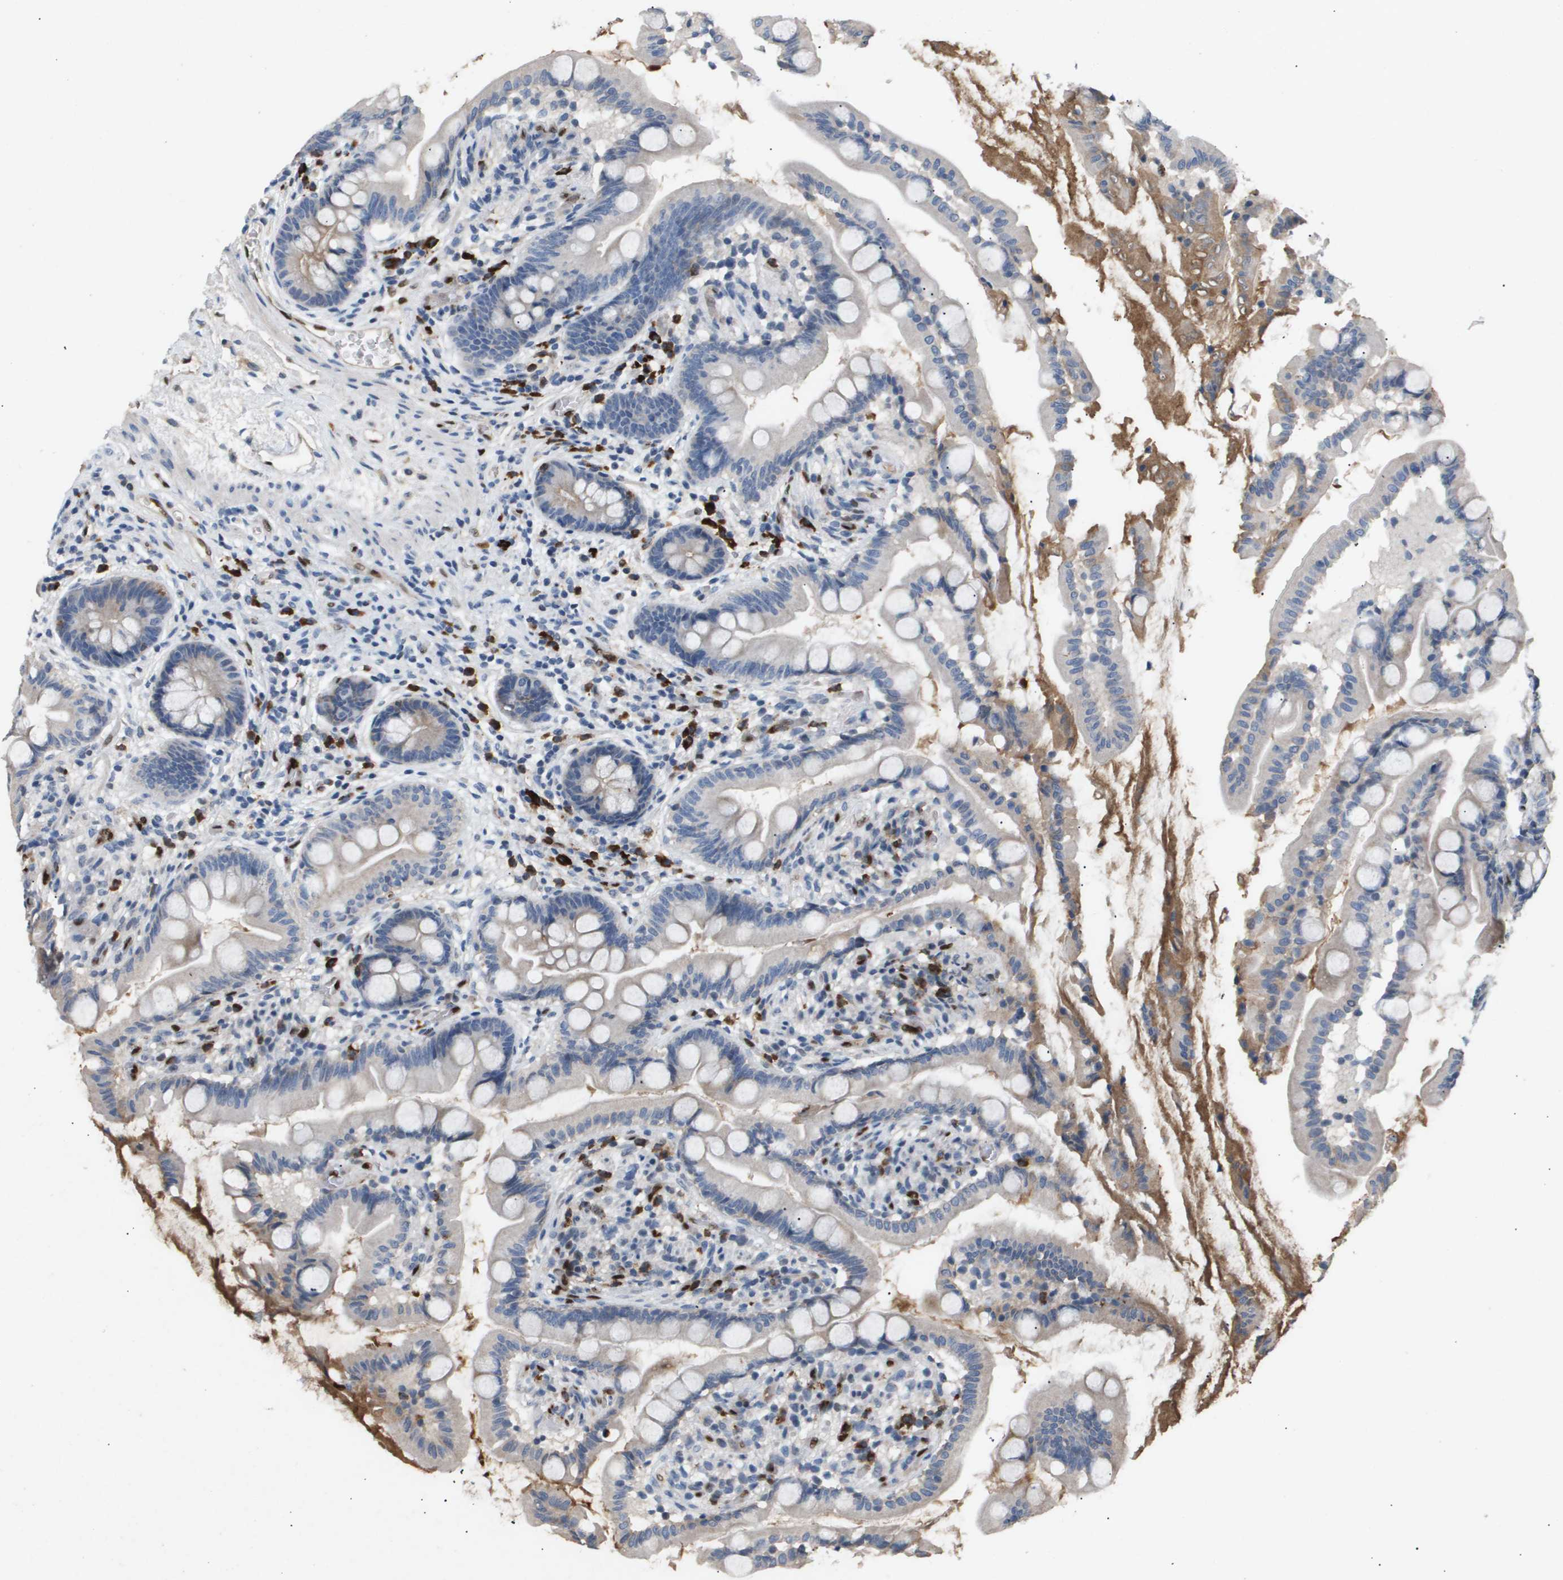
{"staining": {"intensity": "weak", "quantity": ">75%", "location": "cytoplasmic/membranous"}, "tissue": "small intestine", "cell_type": "Glandular cells", "image_type": "normal", "snomed": [{"axis": "morphology", "description": "Normal tissue, NOS"}, {"axis": "topography", "description": "Small intestine"}], "caption": "Normal small intestine demonstrates weak cytoplasmic/membranous expression in about >75% of glandular cells (DAB (3,3'-diaminobenzidine) = brown stain, brightfield microscopy at high magnification)..", "gene": "ERG", "patient": {"sex": "female", "age": 56}}